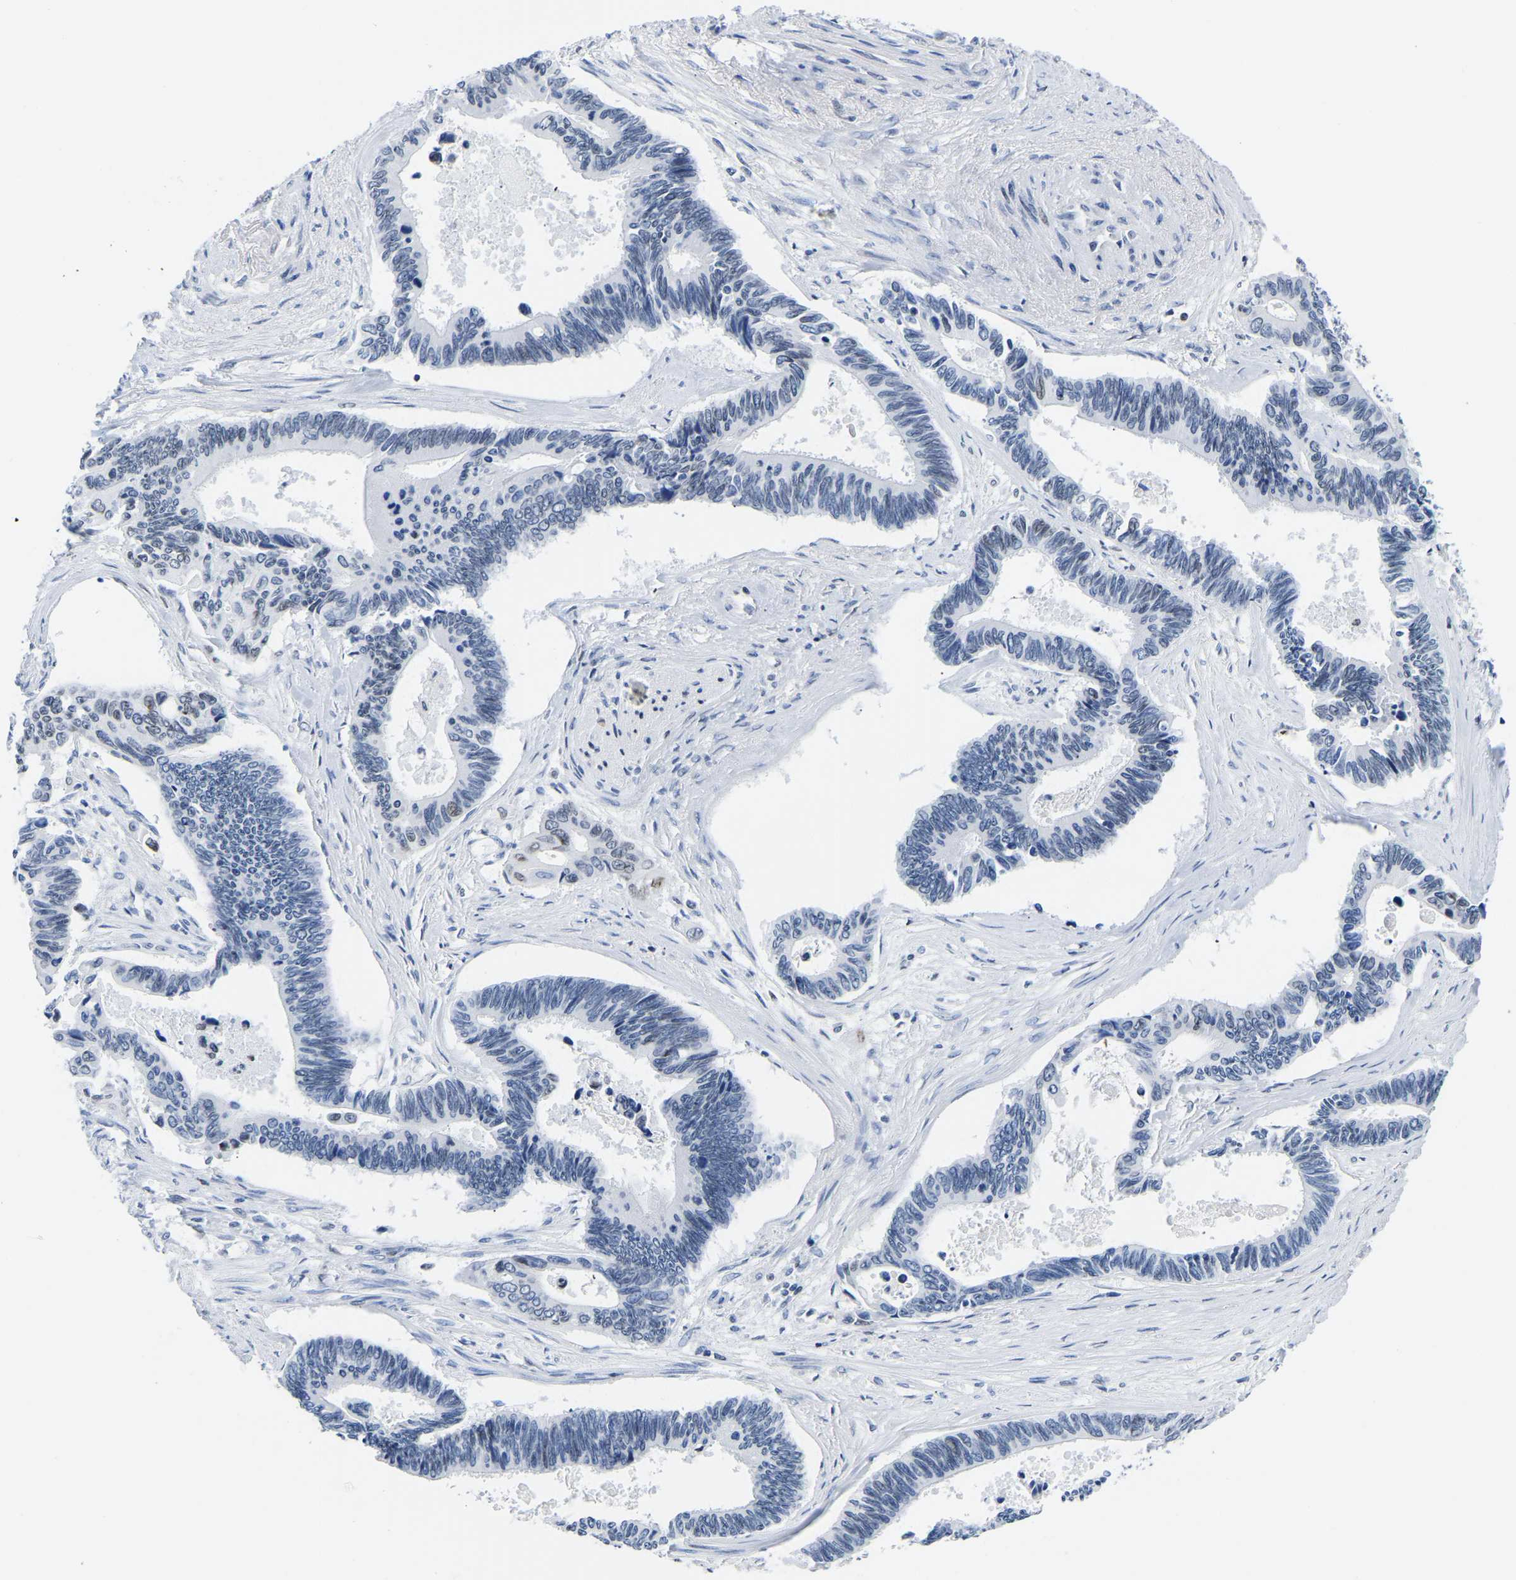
{"staining": {"intensity": "negative", "quantity": "none", "location": "none"}, "tissue": "pancreatic cancer", "cell_type": "Tumor cells", "image_type": "cancer", "snomed": [{"axis": "morphology", "description": "Adenocarcinoma, NOS"}, {"axis": "topography", "description": "Pancreas"}], "caption": "Immunohistochemical staining of pancreatic cancer demonstrates no significant expression in tumor cells.", "gene": "UPK3A", "patient": {"sex": "female", "age": 70}}